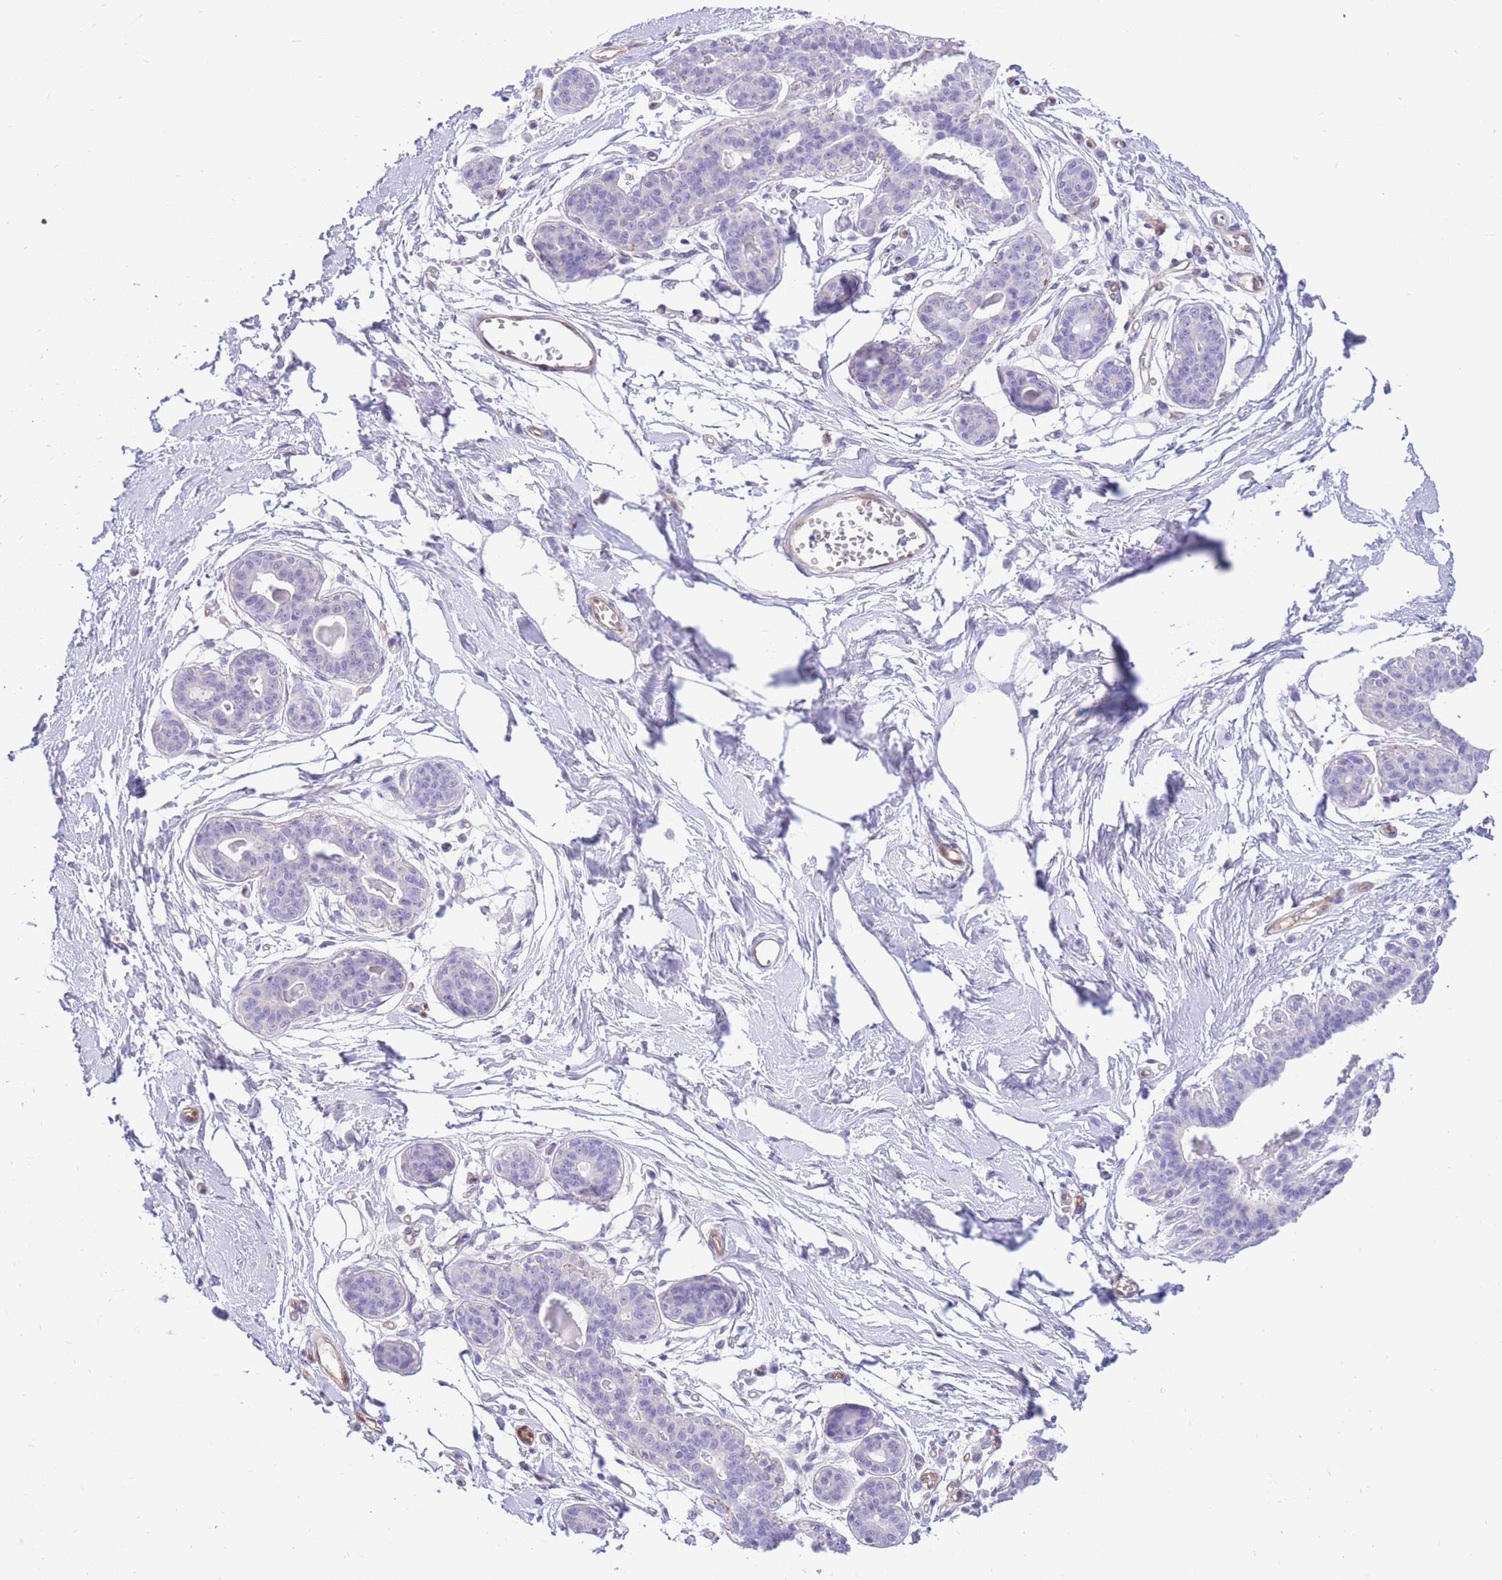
{"staining": {"intensity": "negative", "quantity": "none", "location": "none"}, "tissue": "breast", "cell_type": "Adipocytes", "image_type": "normal", "snomed": [{"axis": "morphology", "description": "Normal tissue, NOS"}, {"axis": "topography", "description": "Breast"}], "caption": "The image shows no staining of adipocytes in benign breast.", "gene": "SULT1A1", "patient": {"sex": "female", "age": 45}}